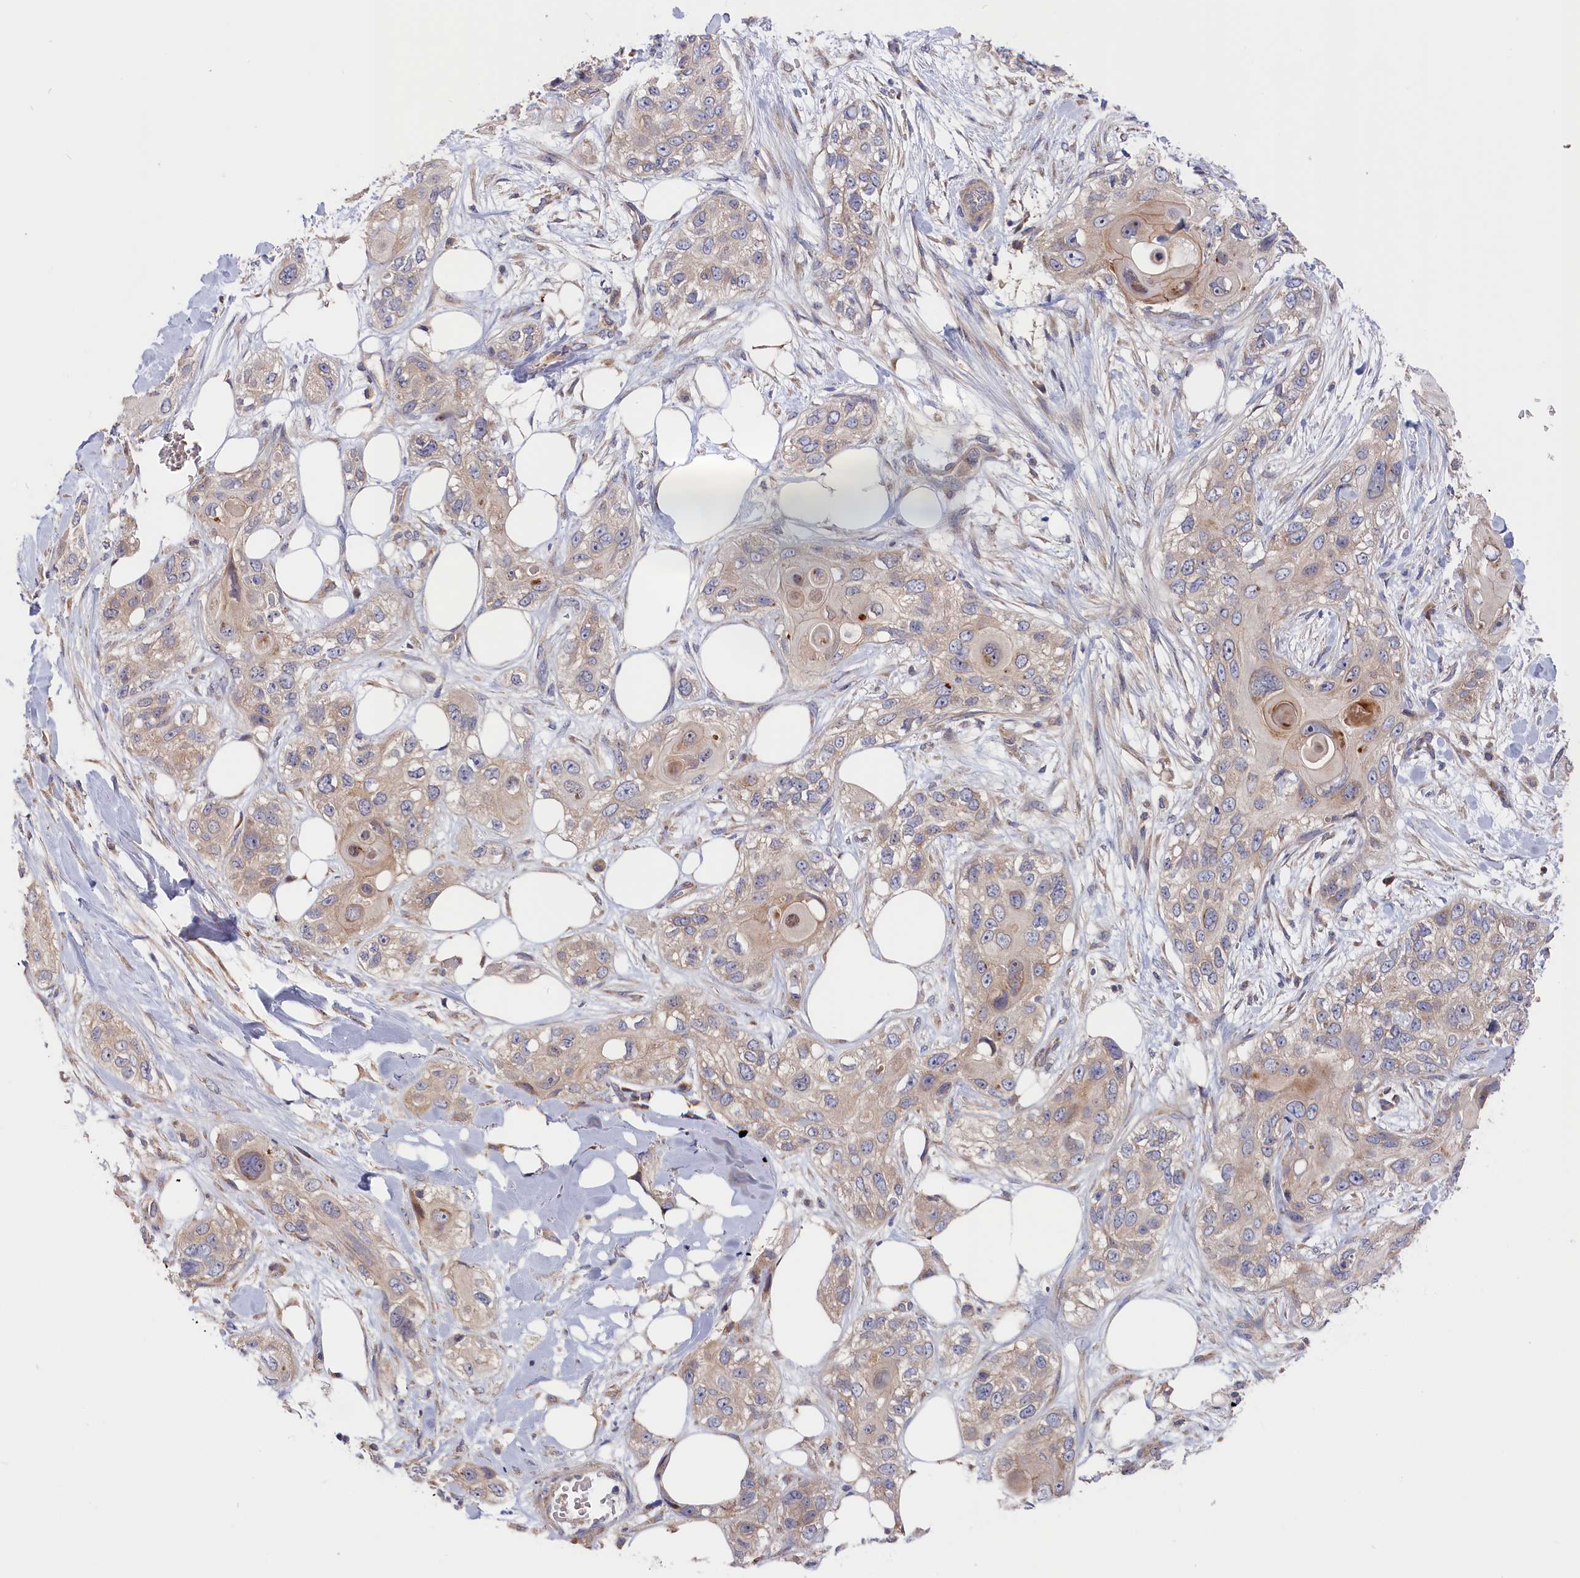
{"staining": {"intensity": "weak", "quantity": "<25%", "location": "cytoplasmic/membranous"}, "tissue": "skin cancer", "cell_type": "Tumor cells", "image_type": "cancer", "snomed": [{"axis": "morphology", "description": "Normal tissue, NOS"}, {"axis": "morphology", "description": "Squamous cell carcinoma, NOS"}, {"axis": "topography", "description": "Skin"}], "caption": "The photomicrograph exhibits no staining of tumor cells in skin cancer.", "gene": "CEP44", "patient": {"sex": "male", "age": 72}}